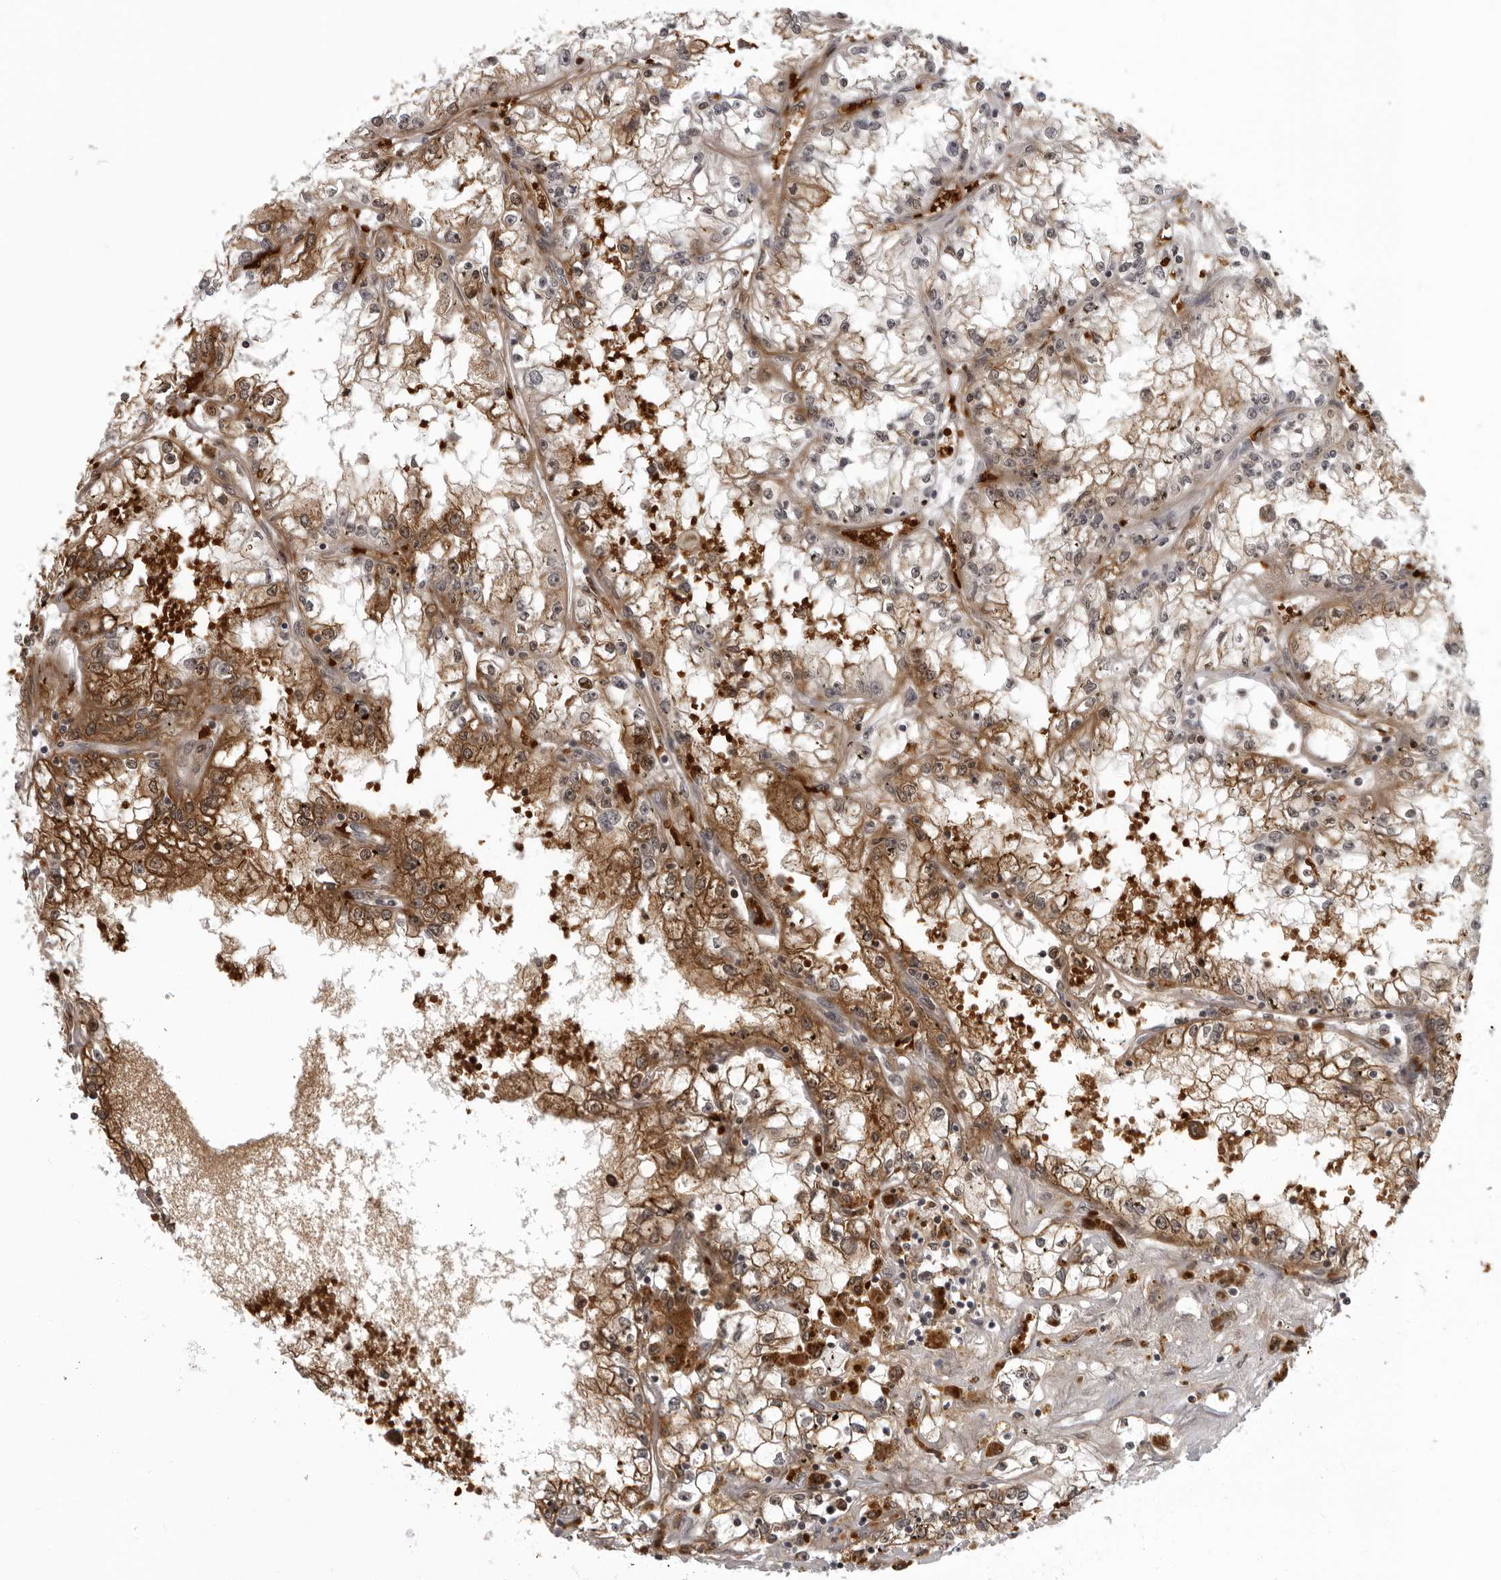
{"staining": {"intensity": "strong", "quantity": ">75%", "location": "cytoplasmic/membranous"}, "tissue": "renal cancer", "cell_type": "Tumor cells", "image_type": "cancer", "snomed": [{"axis": "morphology", "description": "Adenocarcinoma, NOS"}, {"axis": "topography", "description": "Kidney"}], "caption": "DAB immunohistochemical staining of renal cancer (adenocarcinoma) exhibits strong cytoplasmic/membranous protein expression in about >75% of tumor cells. The staining is performed using DAB (3,3'-diaminobenzidine) brown chromogen to label protein expression. The nuclei are counter-stained blue using hematoxylin.", "gene": "THOP1", "patient": {"sex": "male", "age": 56}}